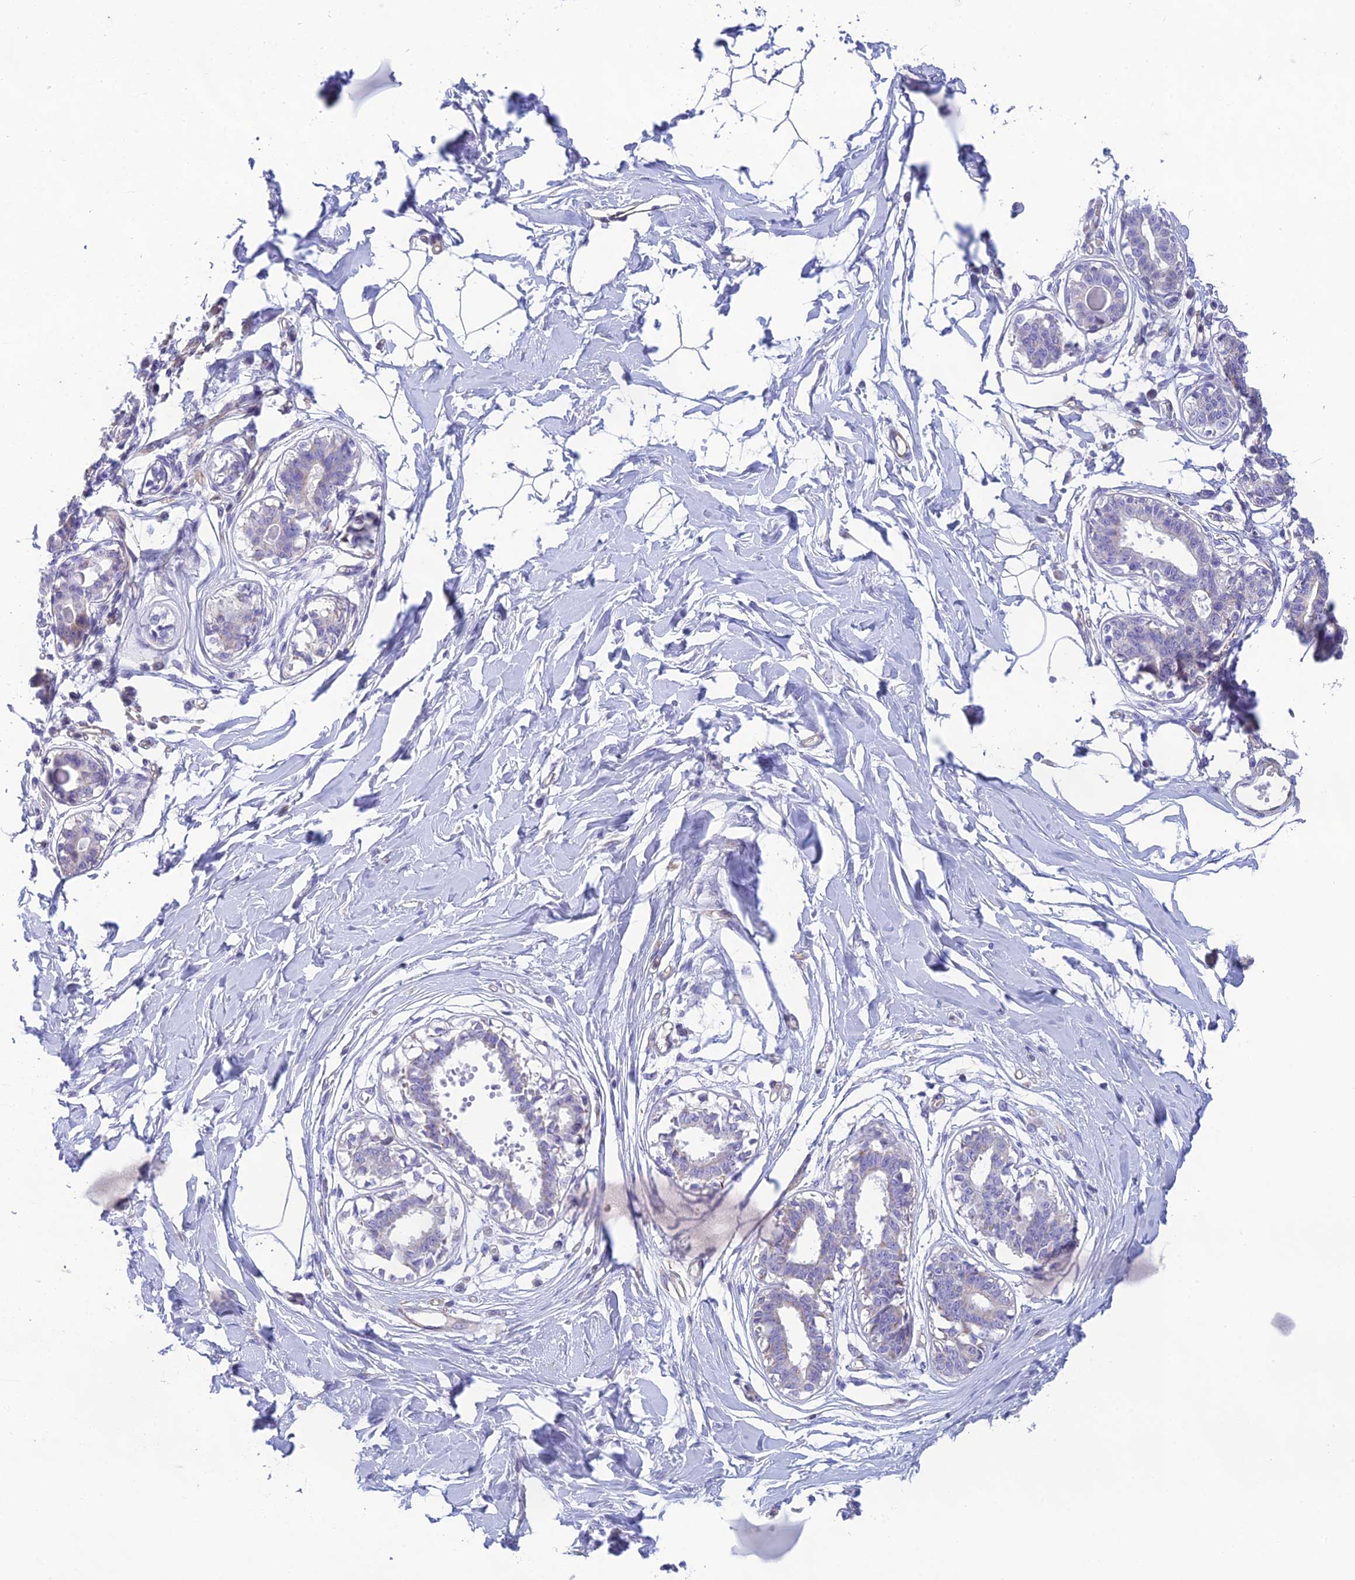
{"staining": {"intensity": "weak", "quantity": "25%-75%", "location": "cytoplasmic/membranous"}, "tissue": "breast", "cell_type": "Adipocytes", "image_type": "normal", "snomed": [{"axis": "morphology", "description": "Normal tissue, NOS"}, {"axis": "topography", "description": "Breast"}], "caption": "This micrograph demonstrates immunohistochemistry (IHC) staining of normal human breast, with low weak cytoplasmic/membranous expression in about 25%-75% of adipocytes.", "gene": "POMGNT1", "patient": {"sex": "female", "age": 45}}